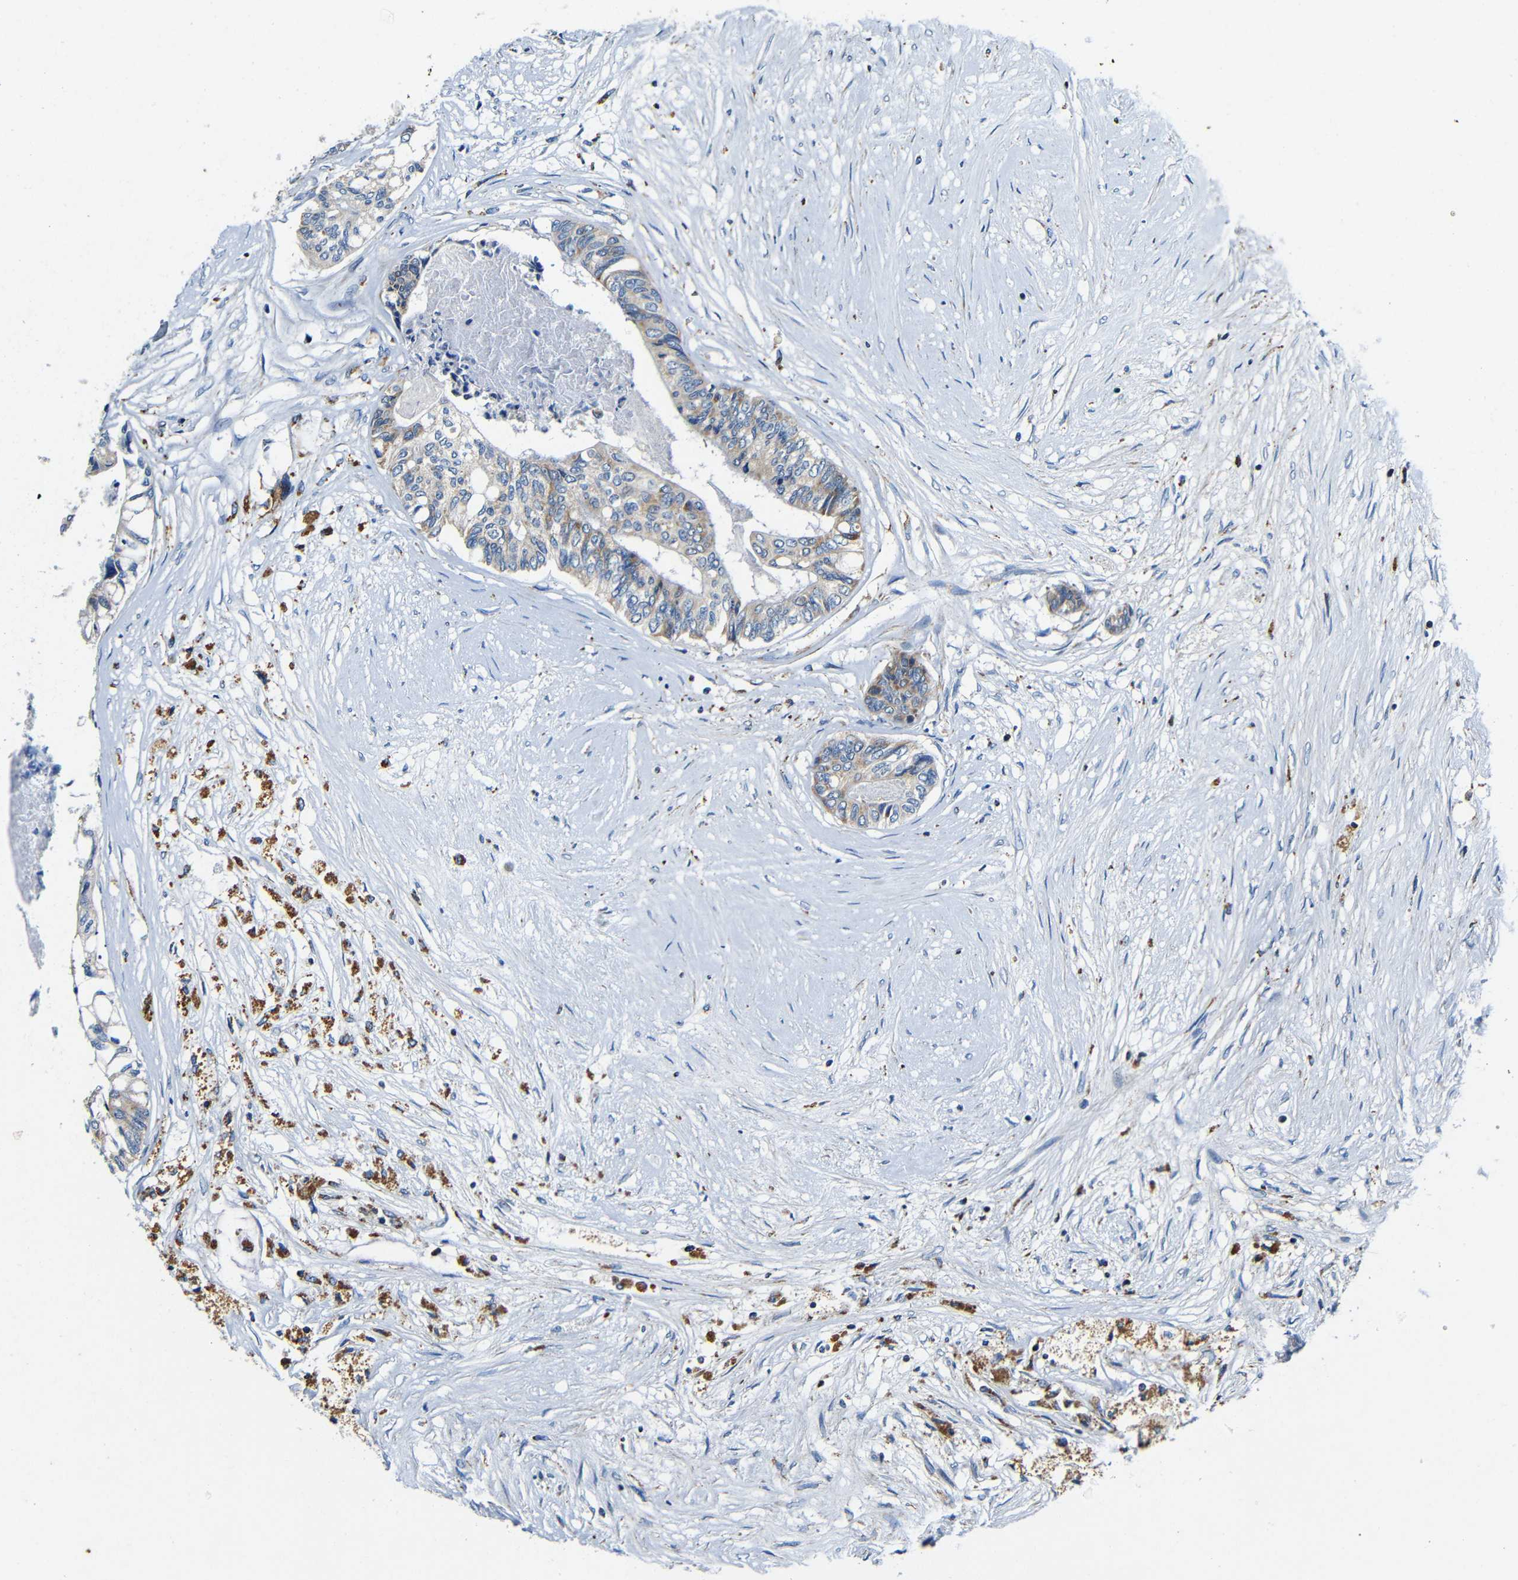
{"staining": {"intensity": "weak", "quantity": "25%-75%", "location": "cytoplasmic/membranous"}, "tissue": "colorectal cancer", "cell_type": "Tumor cells", "image_type": "cancer", "snomed": [{"axis": "morphology", "description": "Adenocarcinoma, NOS"}, {"axis": "topography", "description": "Colon"}], "caption": "Tumor cells exhibit low levels of weak cytoplasmic/membranous positivity in about 25%-75% of cells in colorectal adenocarcinoma.", "gene": "GALNT18", "patient": {"sex": "female", "age": 70}}